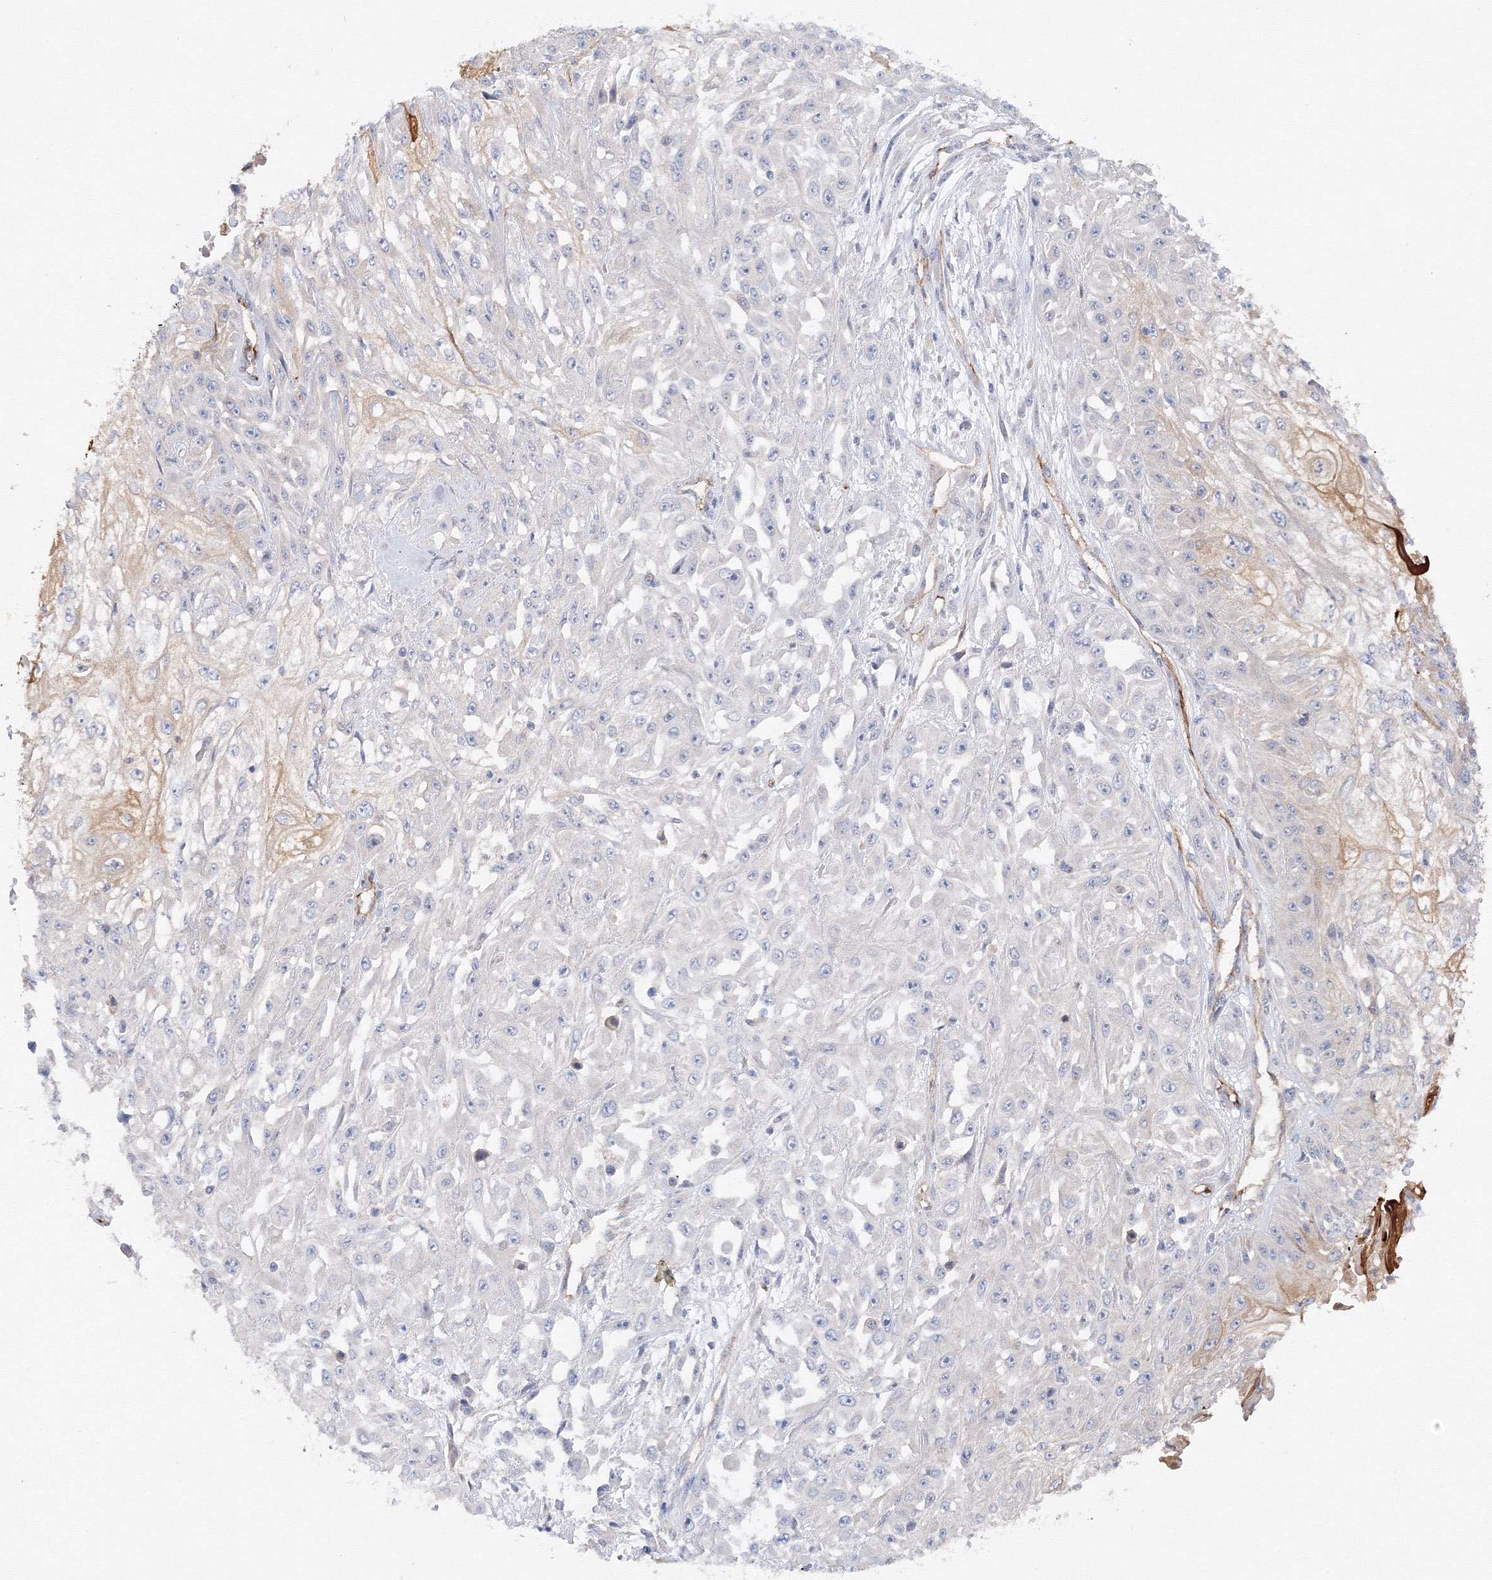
{"staining": {"intensity": "moderate", "quantity": "<25%", "location": "cytoplasmic/membranous"}, "tissue": "skin cancer", "cell_type": "Tumor cells", "image_type": "cancer", "snomed": [{"axis": "morphology", "description": "Squamous cell carcinoma, NOS"}, {"axis": "morphology", "description": "Squamous cell carcinoma, metastatic, NOS"}, {"axis": "topography", "description": "Skin"}, {"axis": "topography", "description": "Lymph node"}], "caption": "This histopathology image shows immunohistochemistry staining of human skin cancer (metastatic squamous cell carcinoma), with low moderate cytoplasmic/membranous staining in approximately <25% of tumor cells.", "gene": "DIS3L2", "patient": {"sex": "male", "age": 75}}